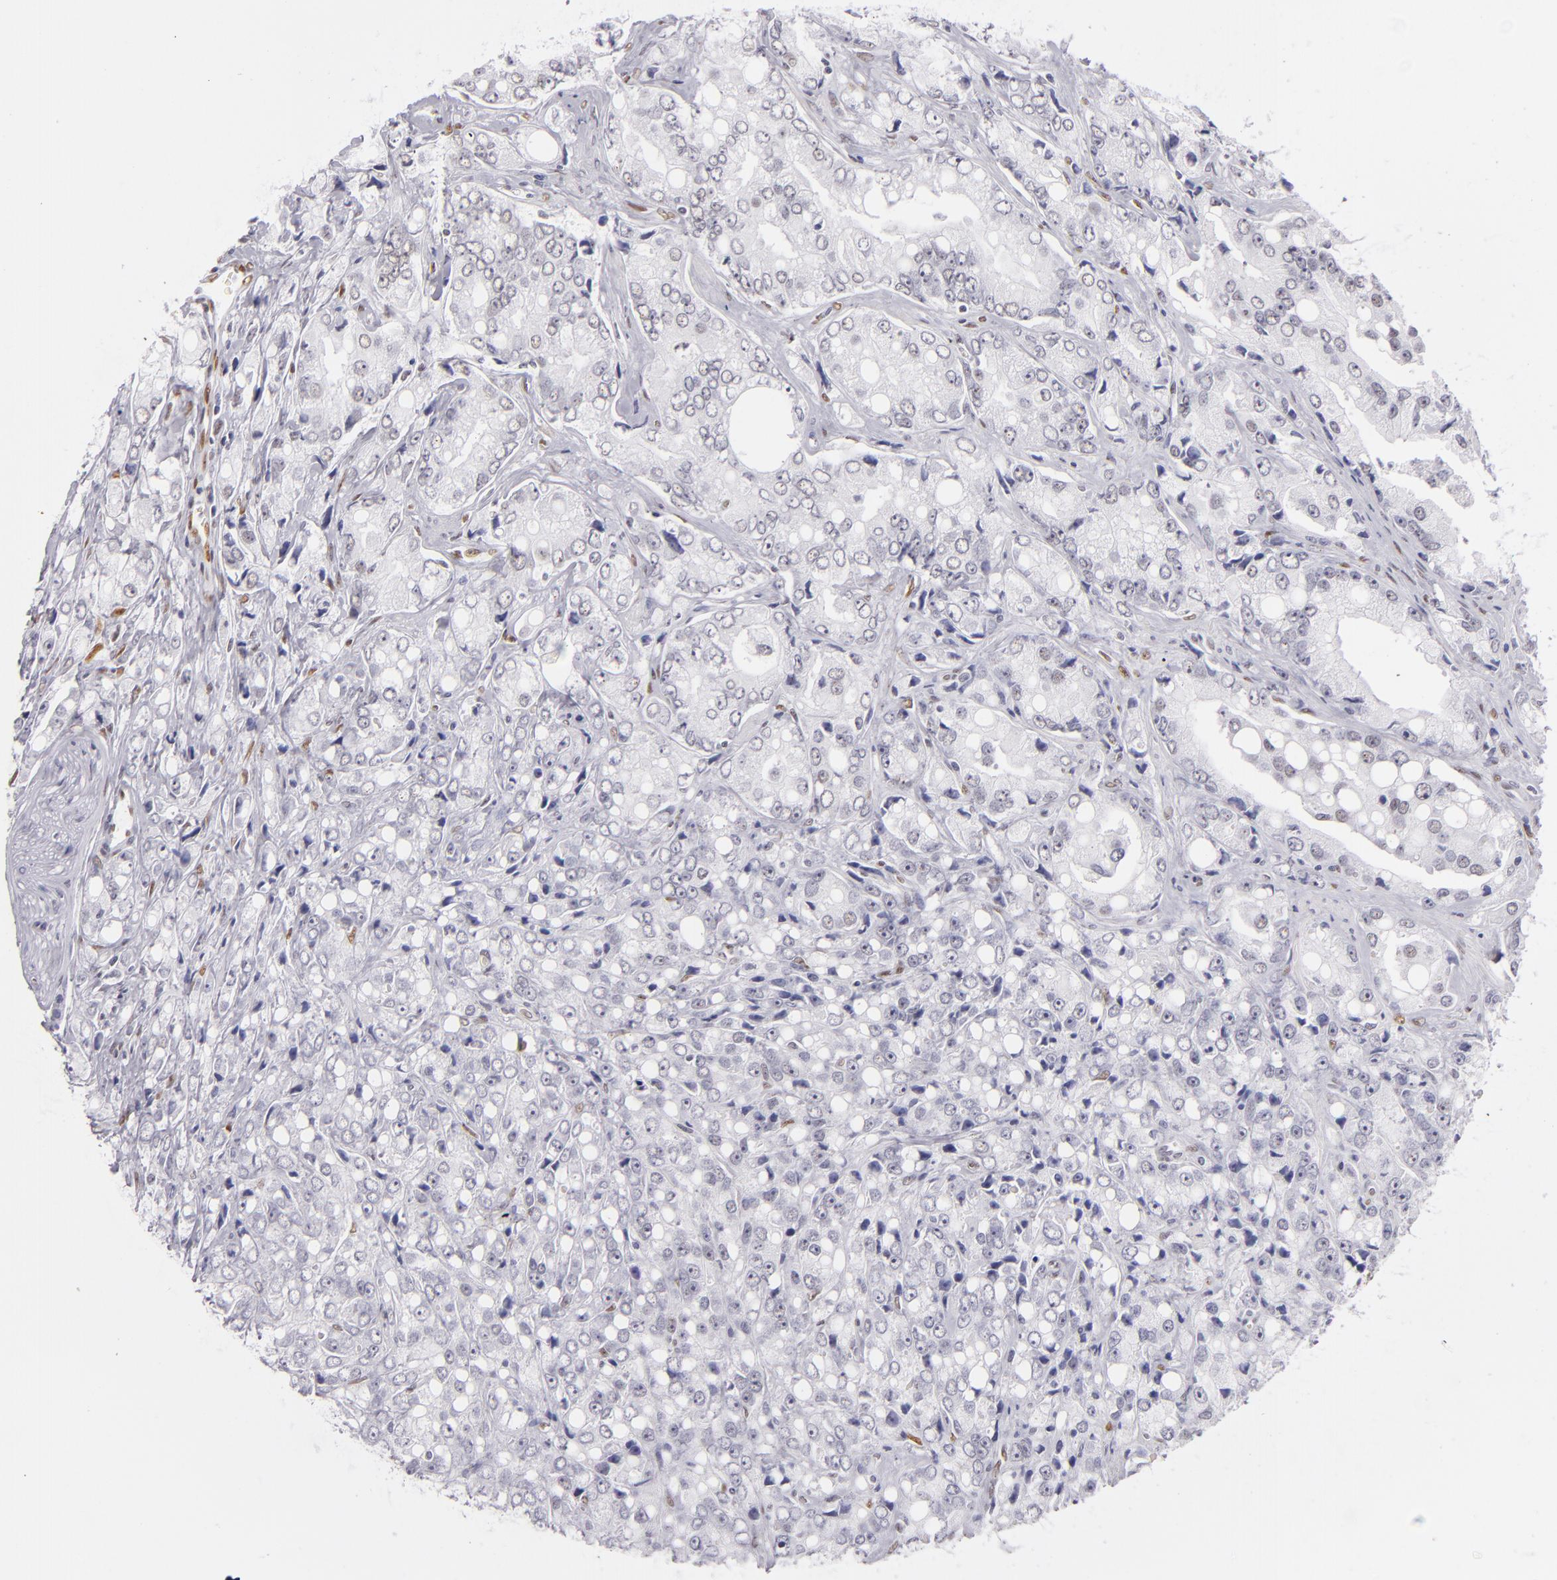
{"staining": {"intensity": "negative", "quantity": "none", "location": "none"}, "tissue": "prostate cancer", "cell_type": "Tumor cells", "image_type": "cancer", "snomed": [{"axis": "morphology", "description": "Adenocarcinoma, High grade"}, {"axis": "topography", "description": "Prostate"}], "caption": "IHC micrograph of neoplastic tissue: human high-grade adenocarcinoma (prostate) stained with DAB (3,3'-diaminobenzidine) displays no significant protein expression in tumor cells.", "gene": "TOP3A", "patient": {"sex": "male", "age": 67}}